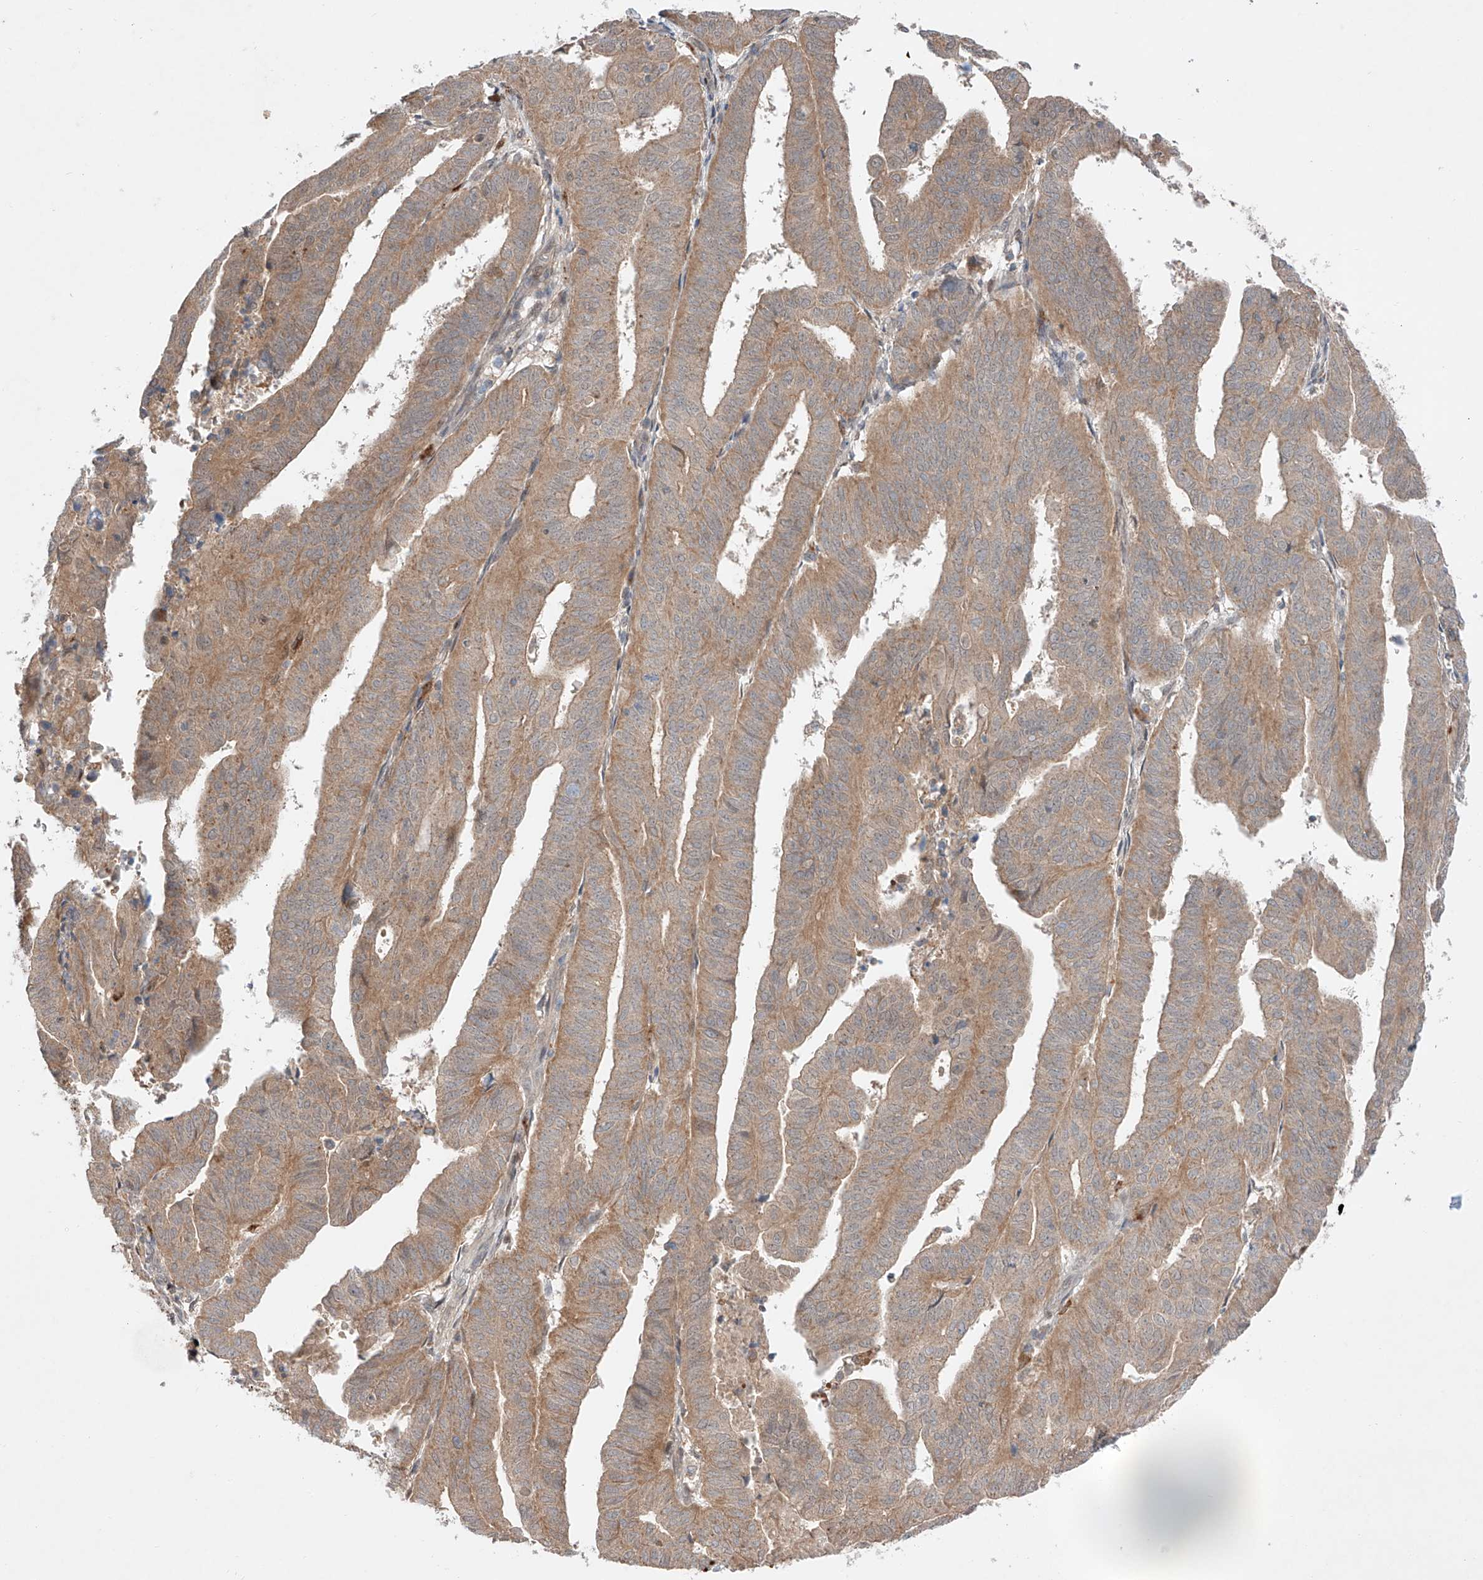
{"staining": {"intensity": "weak", "quantity": ">75%", "location": "cytoplasmic/membranous"}, "tissue": "endometrial cancer", "cell_type": "Tumor cells", "image_type": "cancer", "snomed": [{"axis": "morphology", "description": "Adenocarcinoma, NOS"}, {"axis": "topography", "description": "Uterus"}], "caption": "Immunohistochemistry (IHC) histopathology image of human endometrial adenocarcinoma stained for a protein (brown), which shows low levels of weak cytoplasmic/membranous positivity in about >75% of tumor cells.", "gene": "GCNT1", "patient": {"sex": "female", "age": 77}}